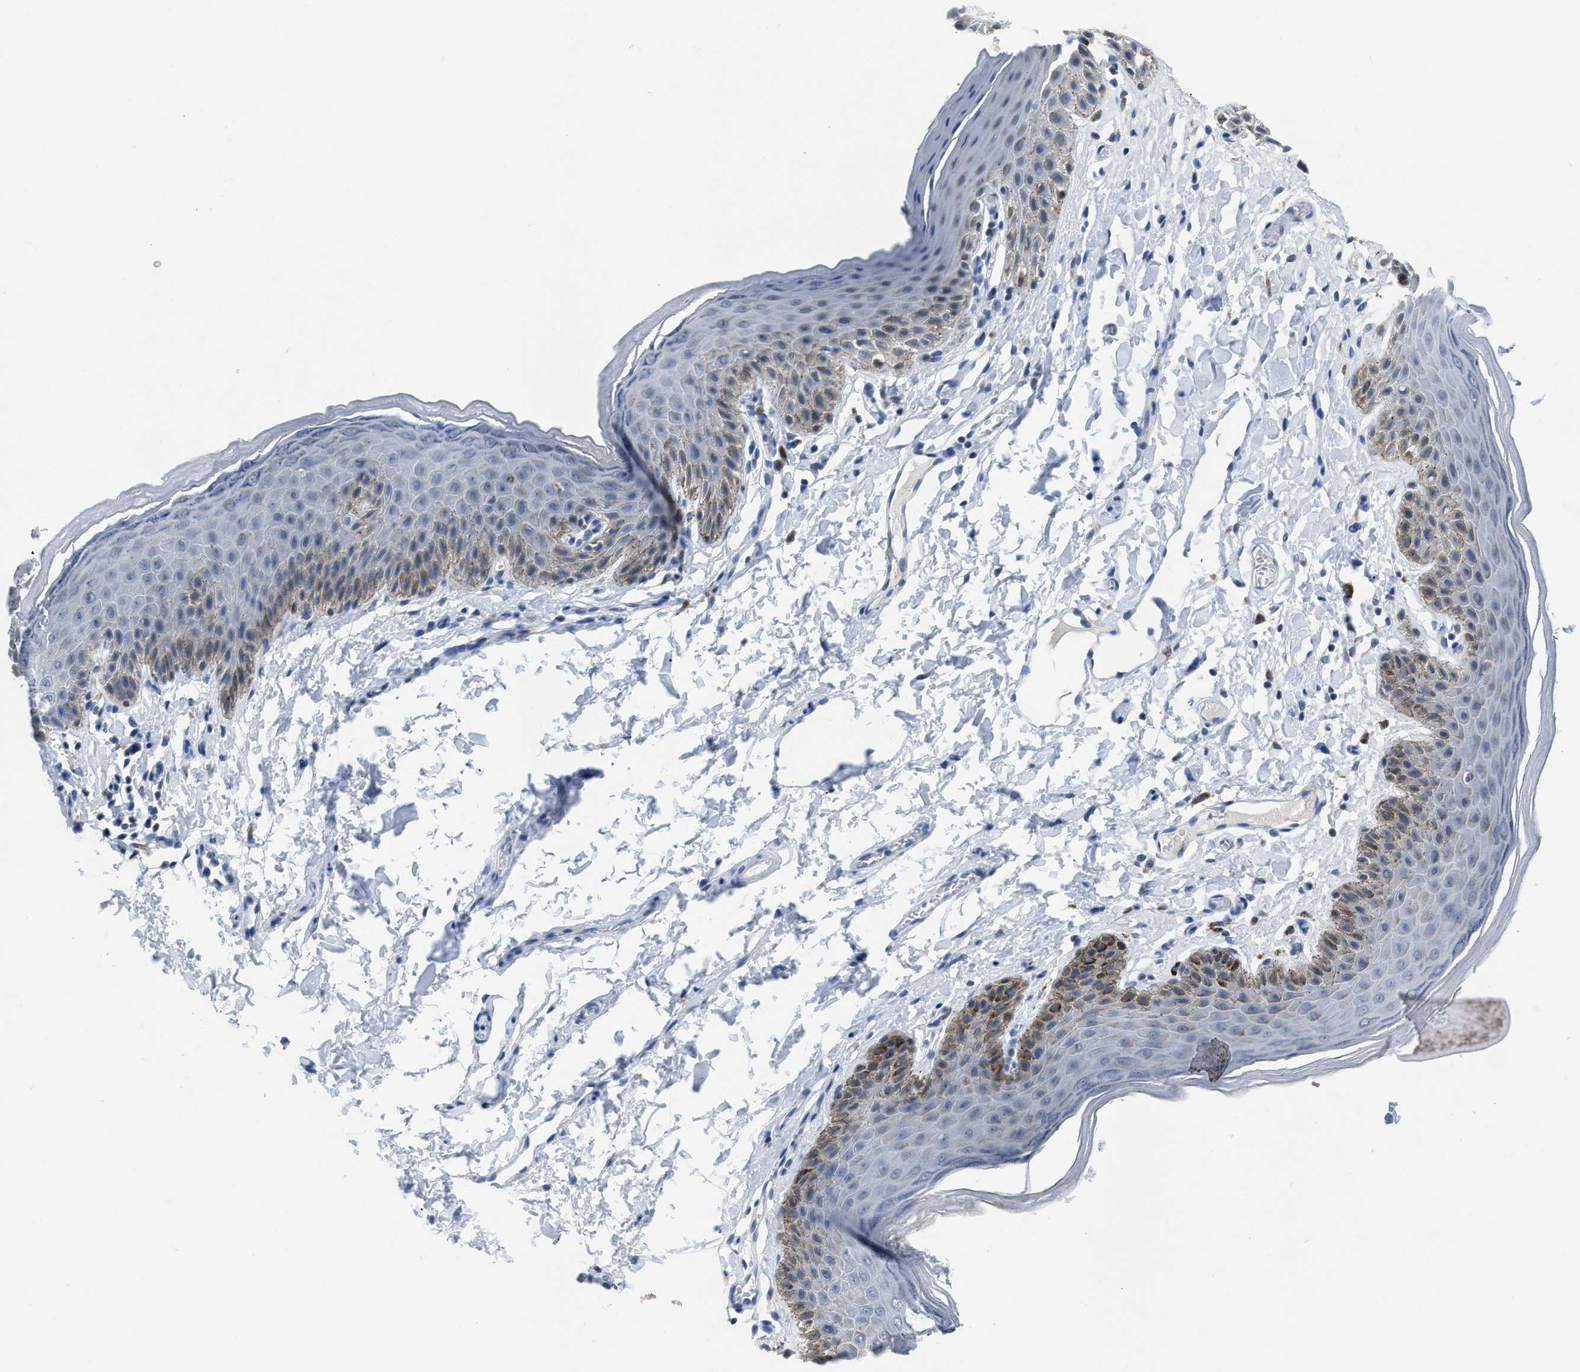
{"staining": {"intensity": "moderate", "quantity": "<25%", "location": "cytoplasmic/membranous"}, "tissue": "skin", "cell_type": "Epidermal cells", "image_type": "normal", "snomed": [{"axis": "morphology", "description": "Normal tissue, NOS"}, {"axis": "topography", "description": "Anal"}], "caption": "Immunohistochemical staining of normal human skin reveals low levels of moderate cytoplasmic/membranous positivity in approximately <25% of epidermal cells.", "gene": "ETFA", "patient": {"sex": "male", "age": 44}}